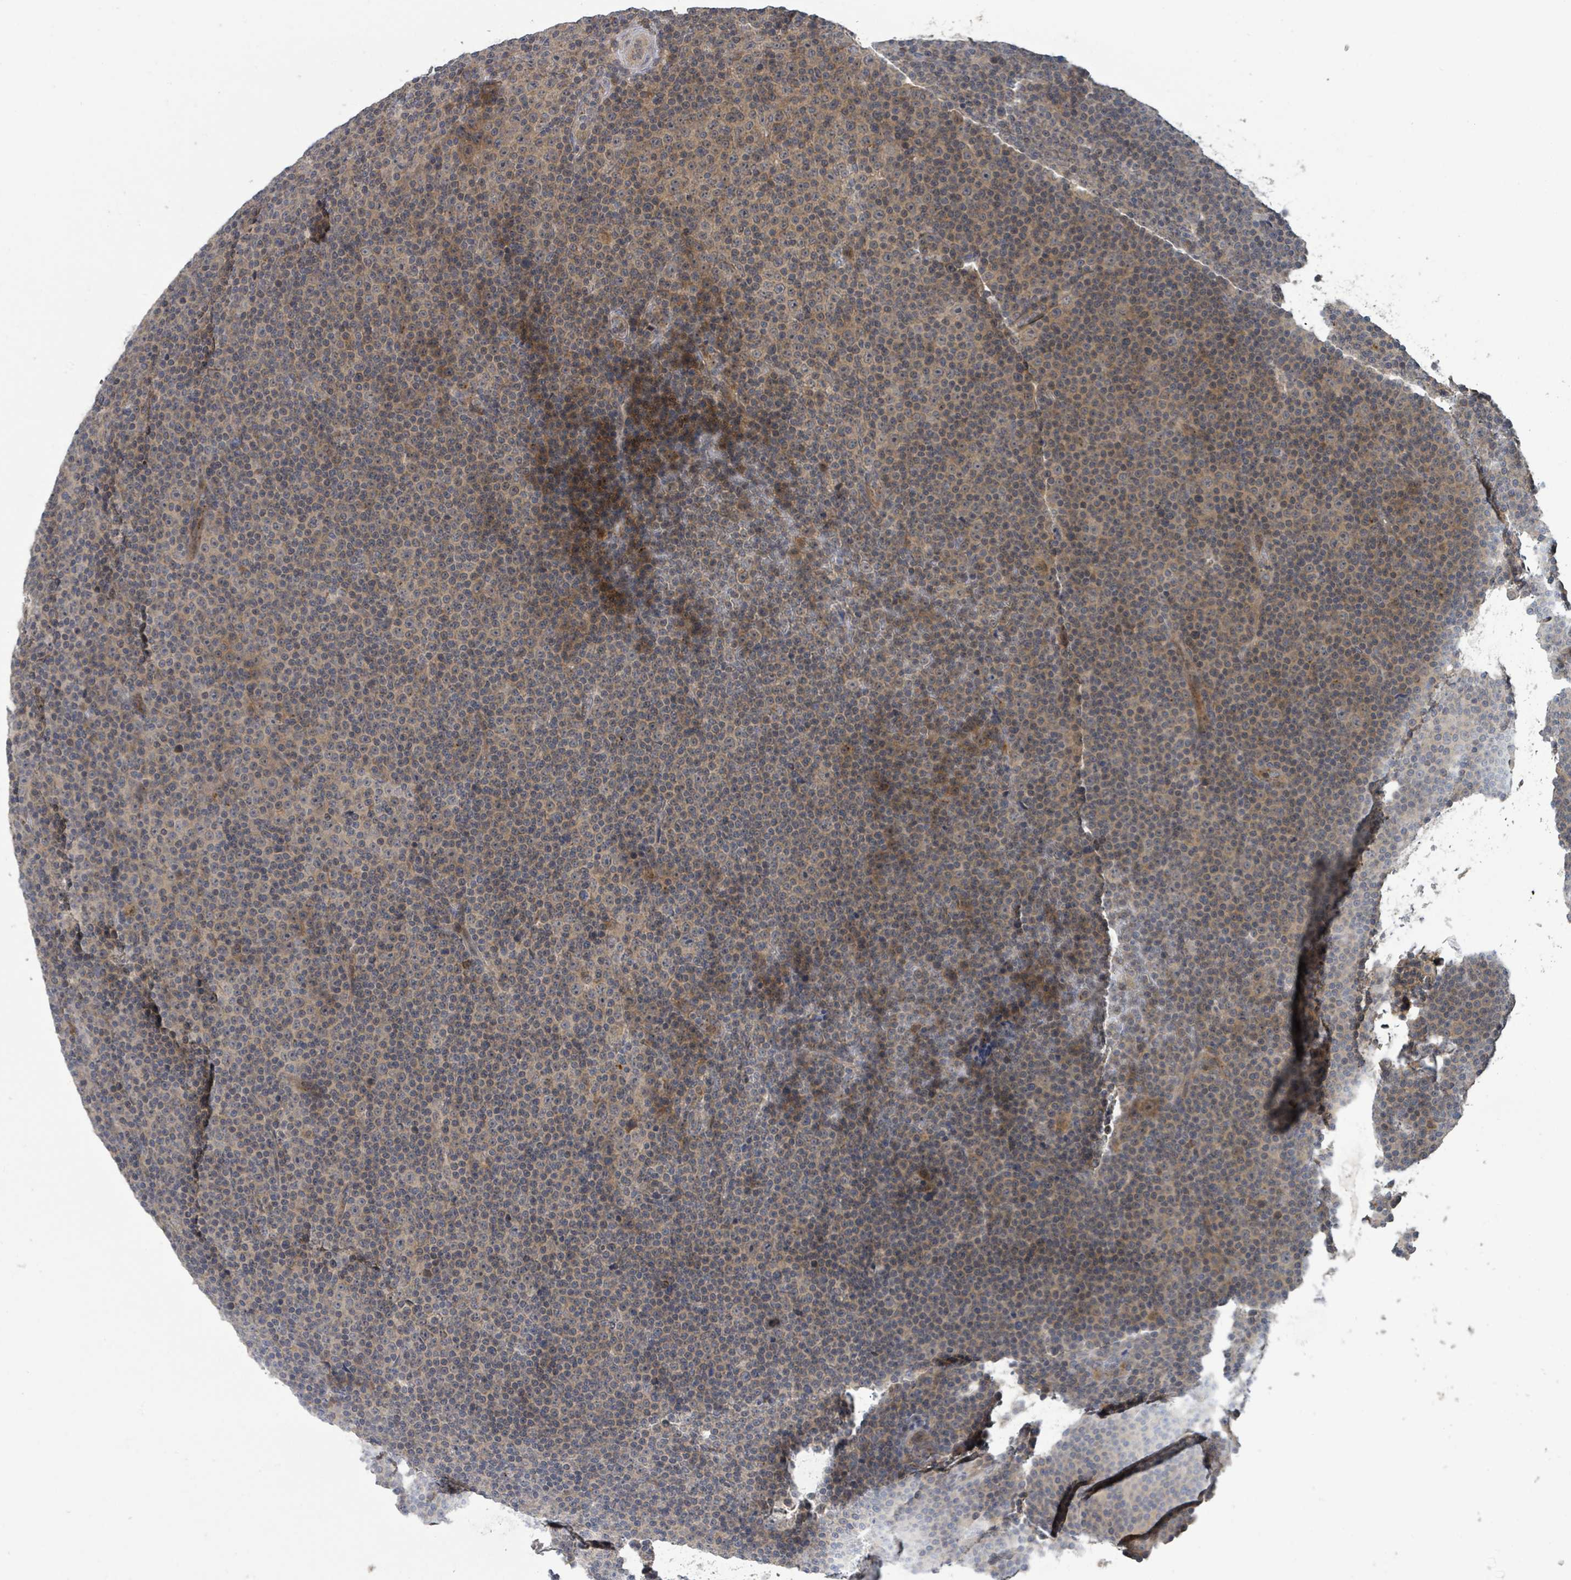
{"staining": {"intensity": "weak", "quantity": "25%-75%", "location": "cytoplasmic/membranous"}, "tissue": "lymphoma", "cell_type": "Tumor cells", "image_type": "cancer", "snomed": [{"axis": "morphology", "description": "Malignant lymphoma, non-Hodgkin's type, Low grade"}, {"axis": "topography", "description": "Lymph node"}], "caption": "Immunohistochemical staining of human lymphoma demonstrates low levels of weak cytoplasmic/membranous protein expression in about 25%-75% of tumor cells.", "gene": "CCDC121", "patient": {"sex": "female", "age": 67}}